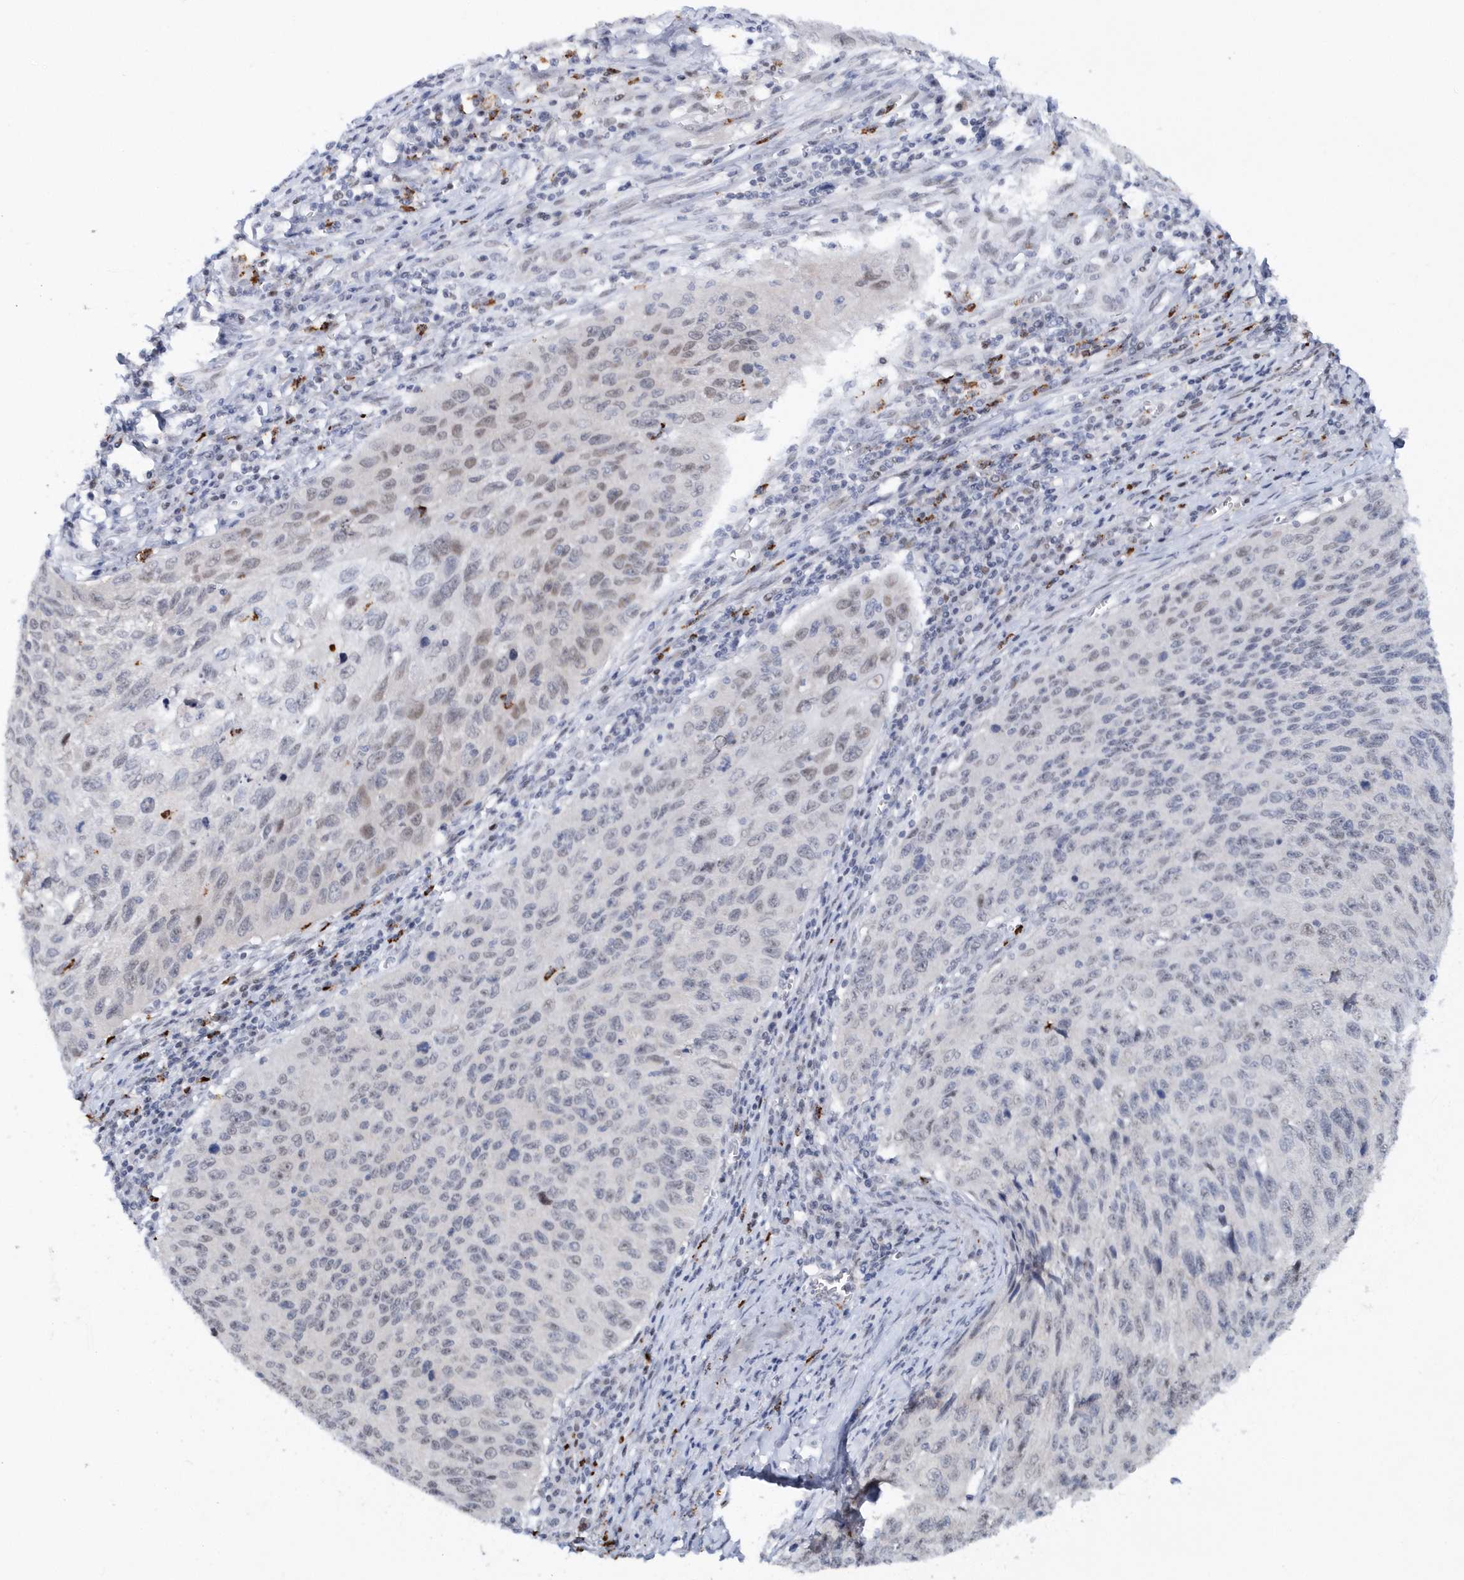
{"staining": {"intensity": "weak", "quantity": "<25%", "location": "nuclear"}, "tissue": "cervical cancer", "cell_type": "Tumor cells", "image_type": "cancer", "snomed": [{"axis": "morphology", "description": "Squamous cell carcinoma, NOS"}, {"axis": "topography", "description": "Cervix"}], "caption": "Immunohistochemical staining of human cervical cancer (squamous cell carcinoma) displays no significant positivity in tumor cells.", "gene": "ASCL4", "patient": {"sex": "female", "age": 53}}